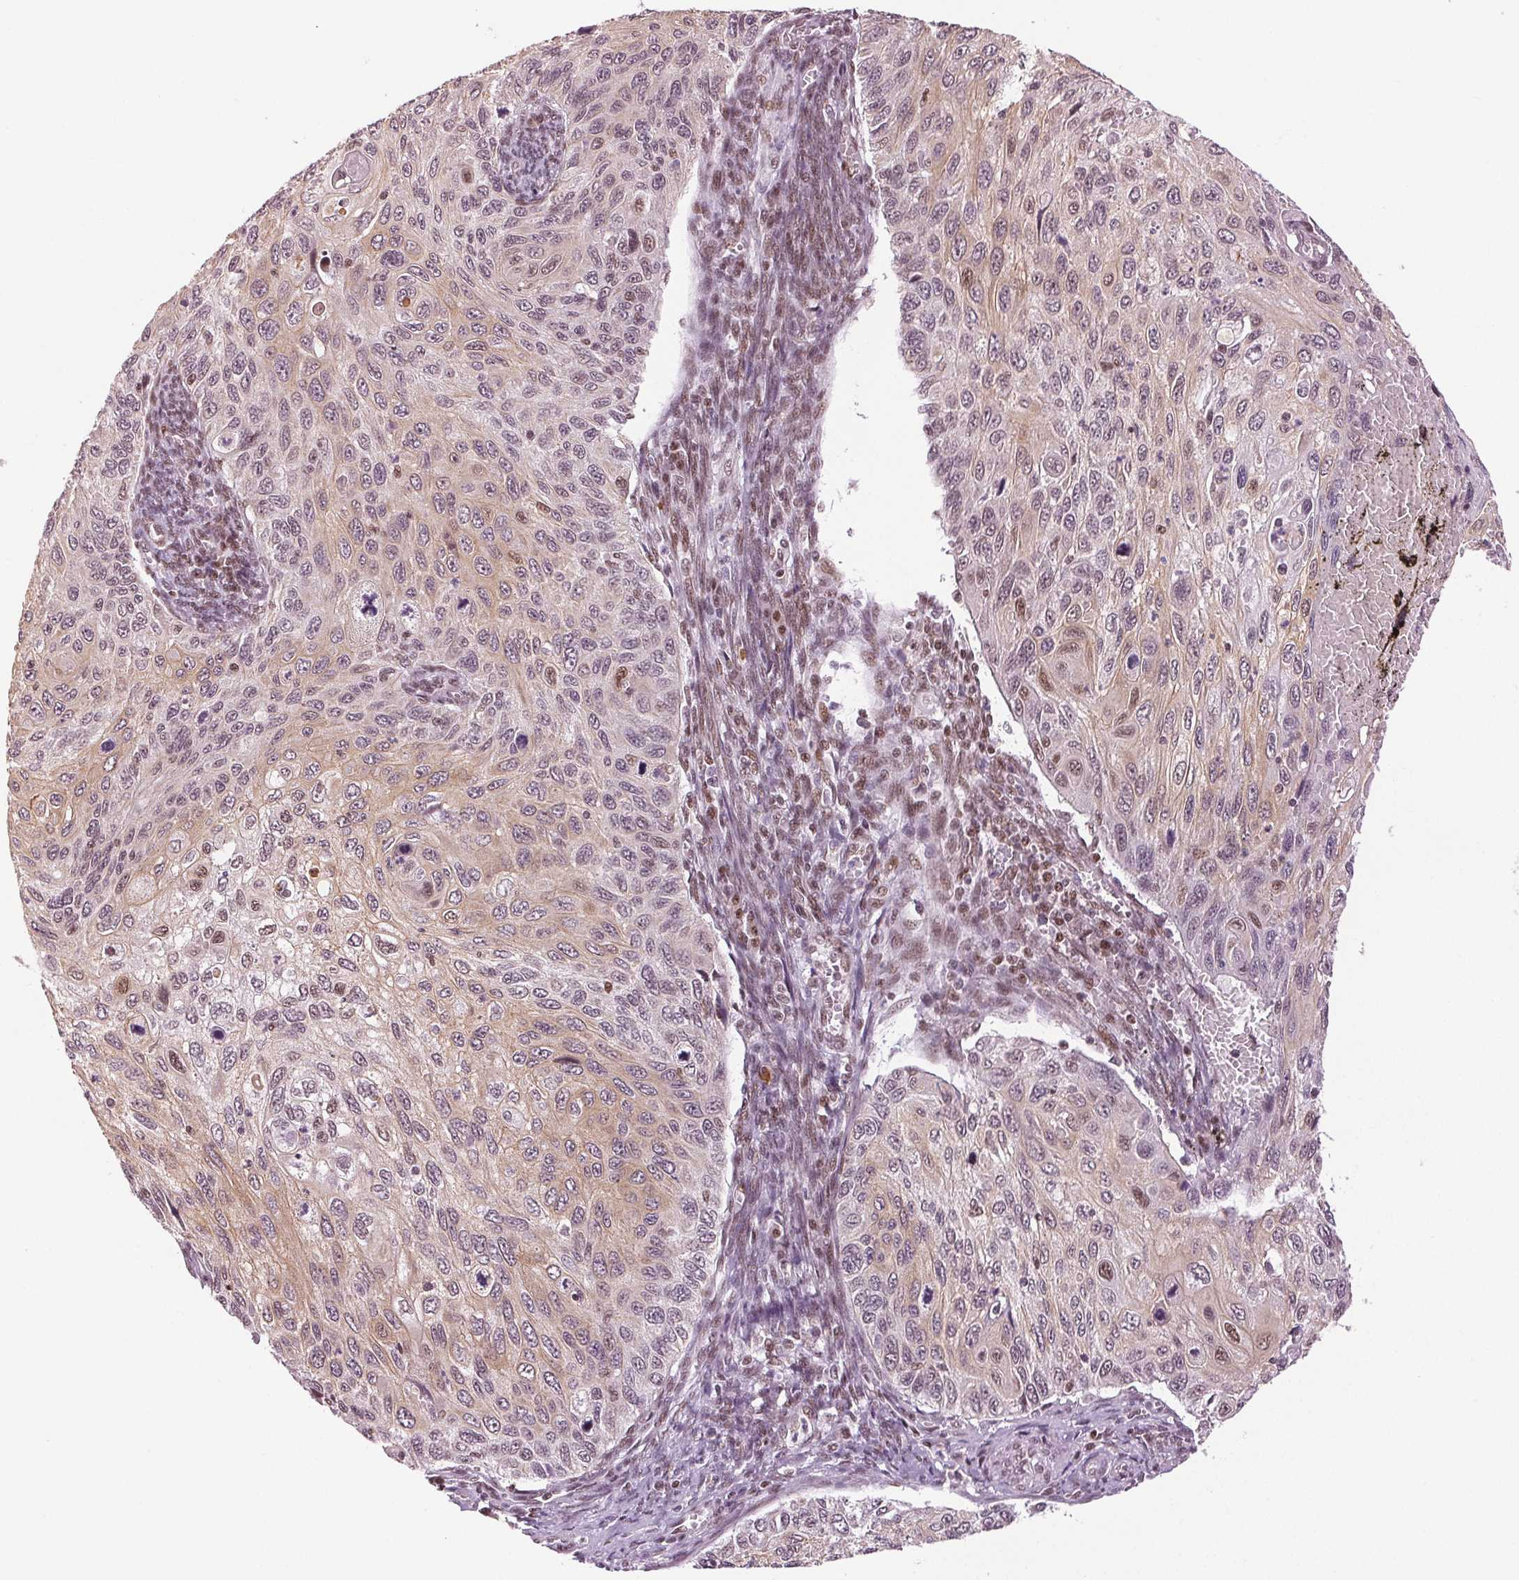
{"staining": {"intensity": "moderate", "quantity": "<25%", "location": "cytoplasmic/membranous,nuclear"}, "tissue": "cervical cancer", "cell_type": "Tumor cells", "image_type": "cancer", "snomed": [{"axis": "morphology", "description": "Squamous cell carcinoma, NOS"}, {"axis": "topography", "description": "Cervix"}], "caption": "A high-resolution micrograph shows IHC staining of cervical squamous cell carcinoma, which displays moderate cytoplasmic/membranous and nuclear expression in approximately <25% of tumor cells.", "gene": "XPC", "patient": {"sex": "female", "age": 31}}